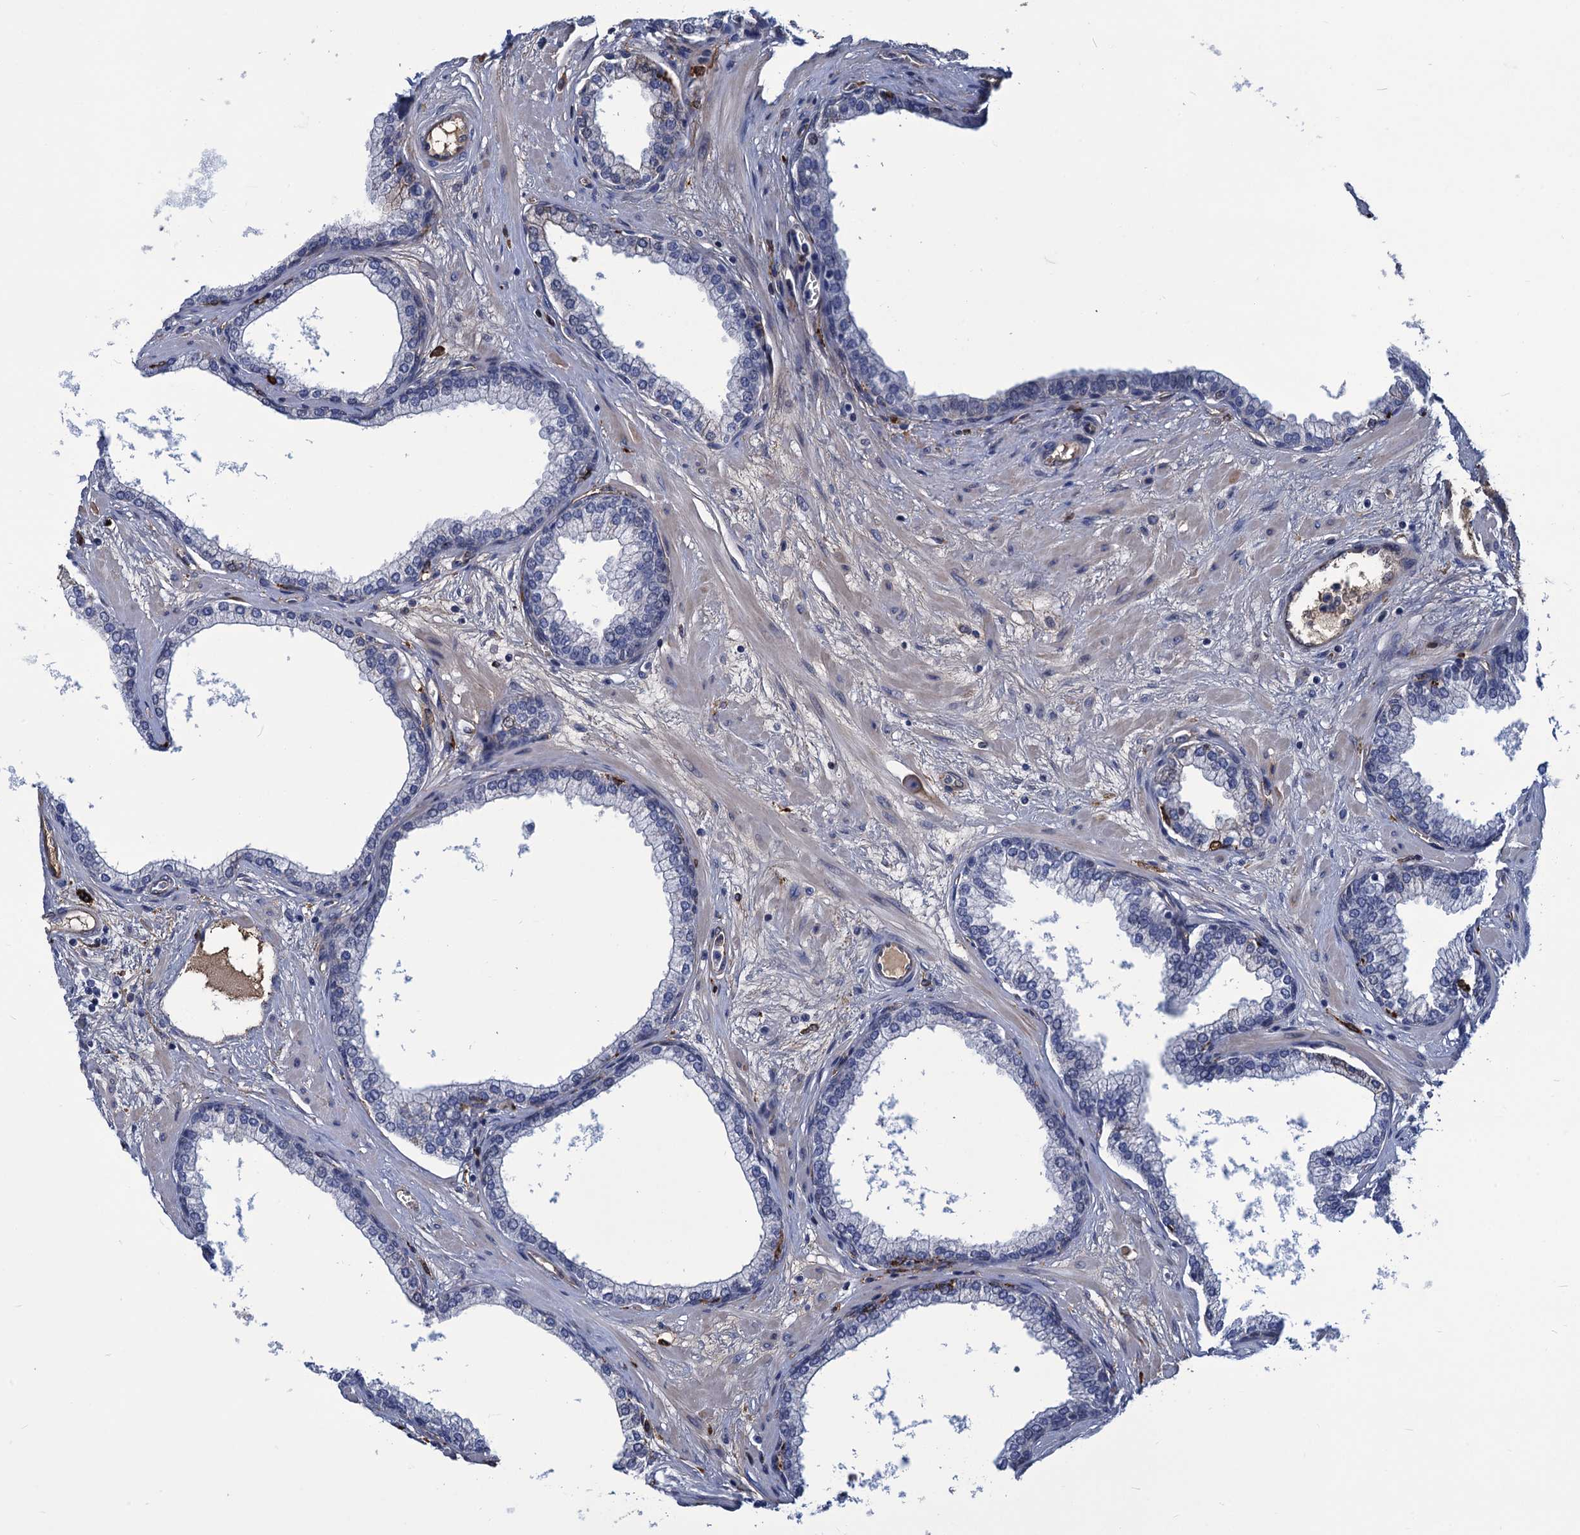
{"staining": {"intensity": "moderate", "quantity": "<25%", "location": "cytoplasmic/membranous"}, "tissue": "prostate", "cell_type": "Glandular cells", "image_type": "normal", "snomed": [{"axis": "morphology", "description": "Normal tissue, NOS"}, {"axis": "morphology", "description": "Urothelial carcinoma, Low grade"}, {"axis": "topography", "description": "Urinary bladder"}, {"axis": "topography", "description": "Prostate"}], "caption": "Immunohistochemistry (IHC) image of benign human prostate stained for a protein (brown), which reveals low levels of moderate cytoplasmic/membranous expression in approximately <25% of glandular cells.", "gene": "DNHD1", "patient": {"sex": "male", "age": 60}}